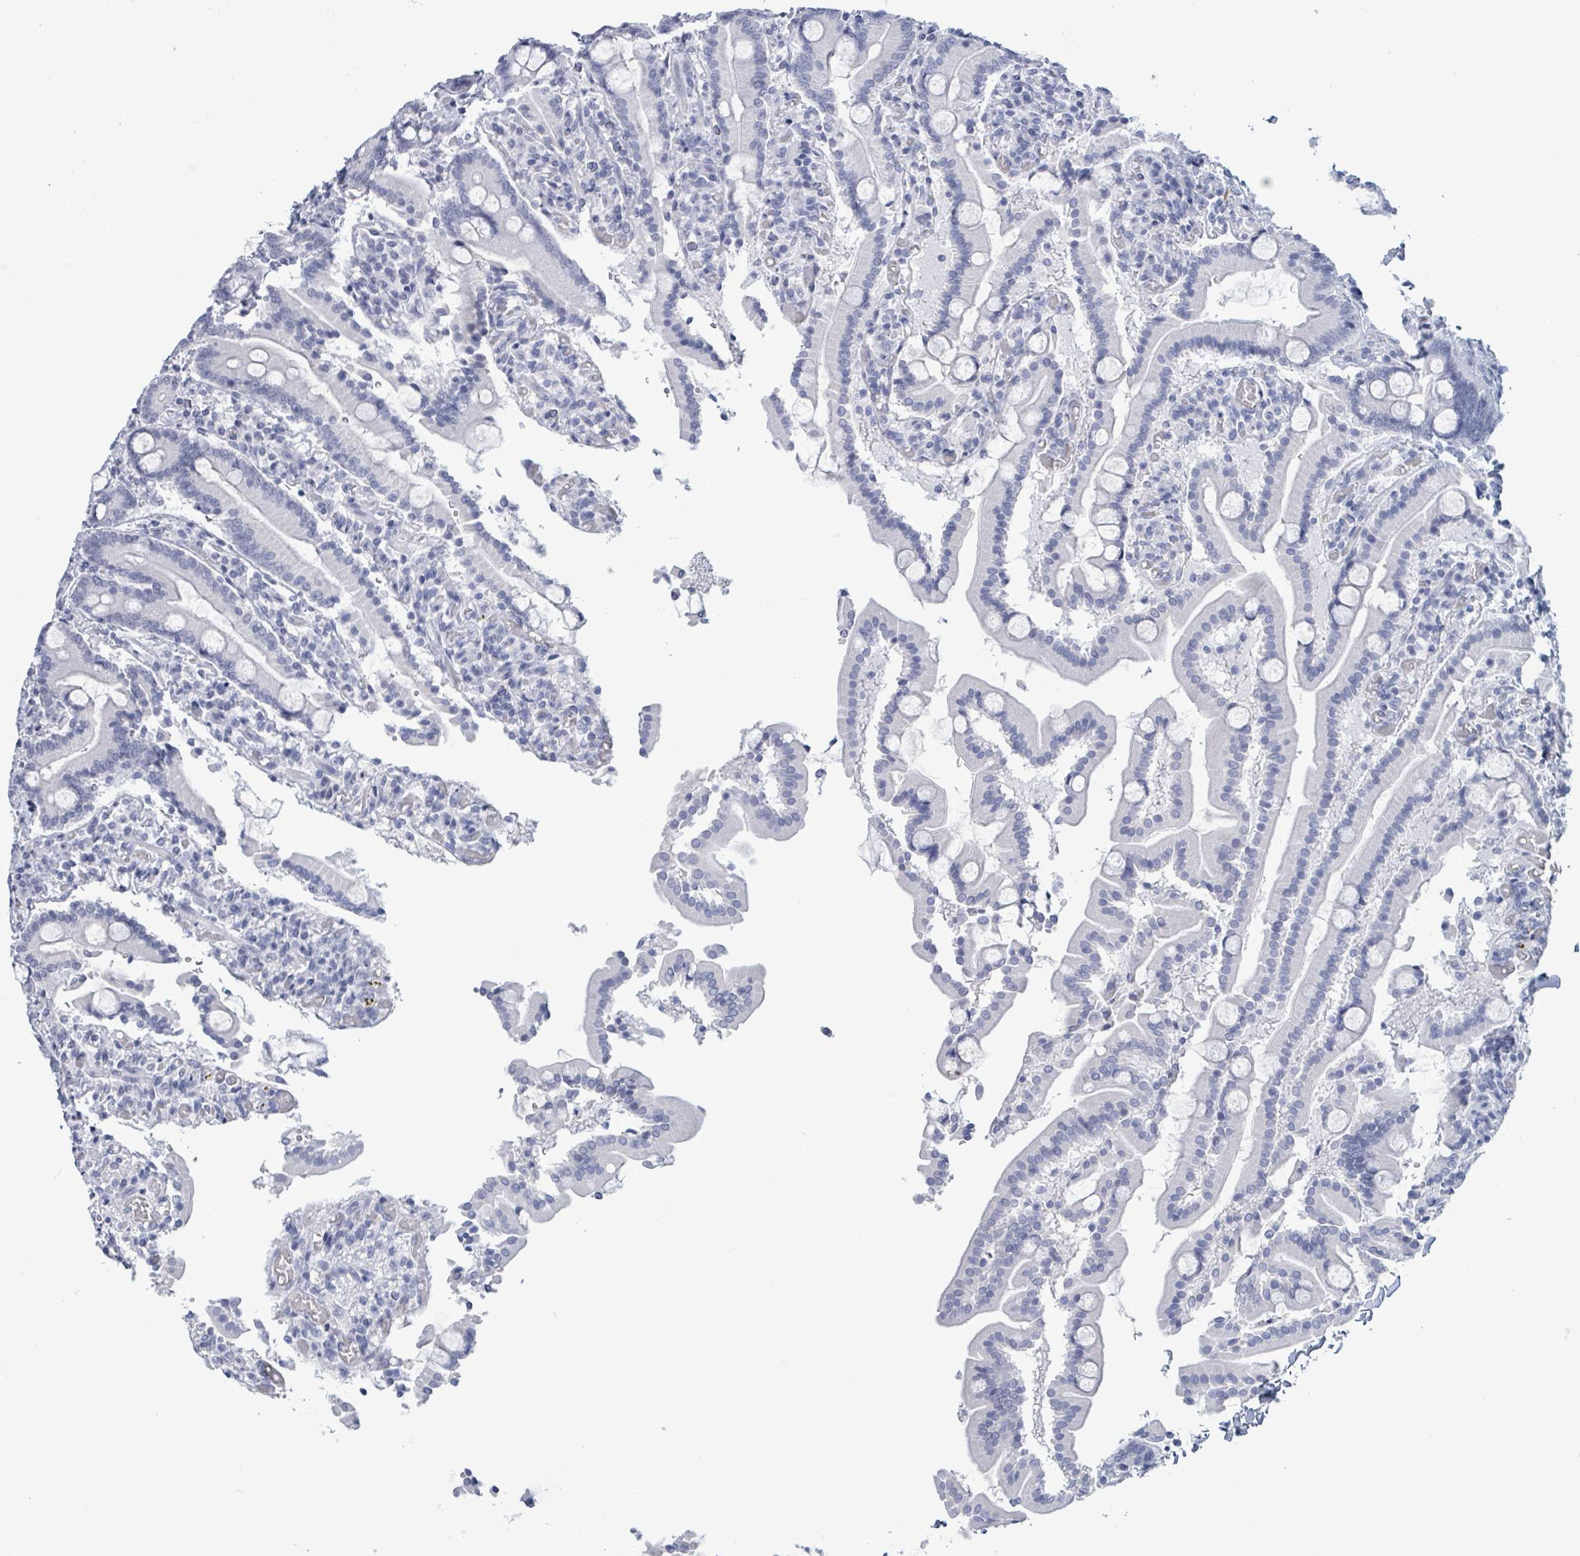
{"staining": {"intensity": "negative", "quantity": "none", "location": "none"}, "tissue": "duodenum", "cell_type": "Glandular cells", "image_type": "normal", "snomed": [{"axis": "morphology", "description": "Normal tissue, NOS"}, {"axis": "topography", "description": "Duodenum"}], "caption": "An IHC micrograph of normal duodenum is shown. There is no staining in glandular cells of duodenum.", "gene": "NKX2", "patient": {"sex": "male", "age": 55}}